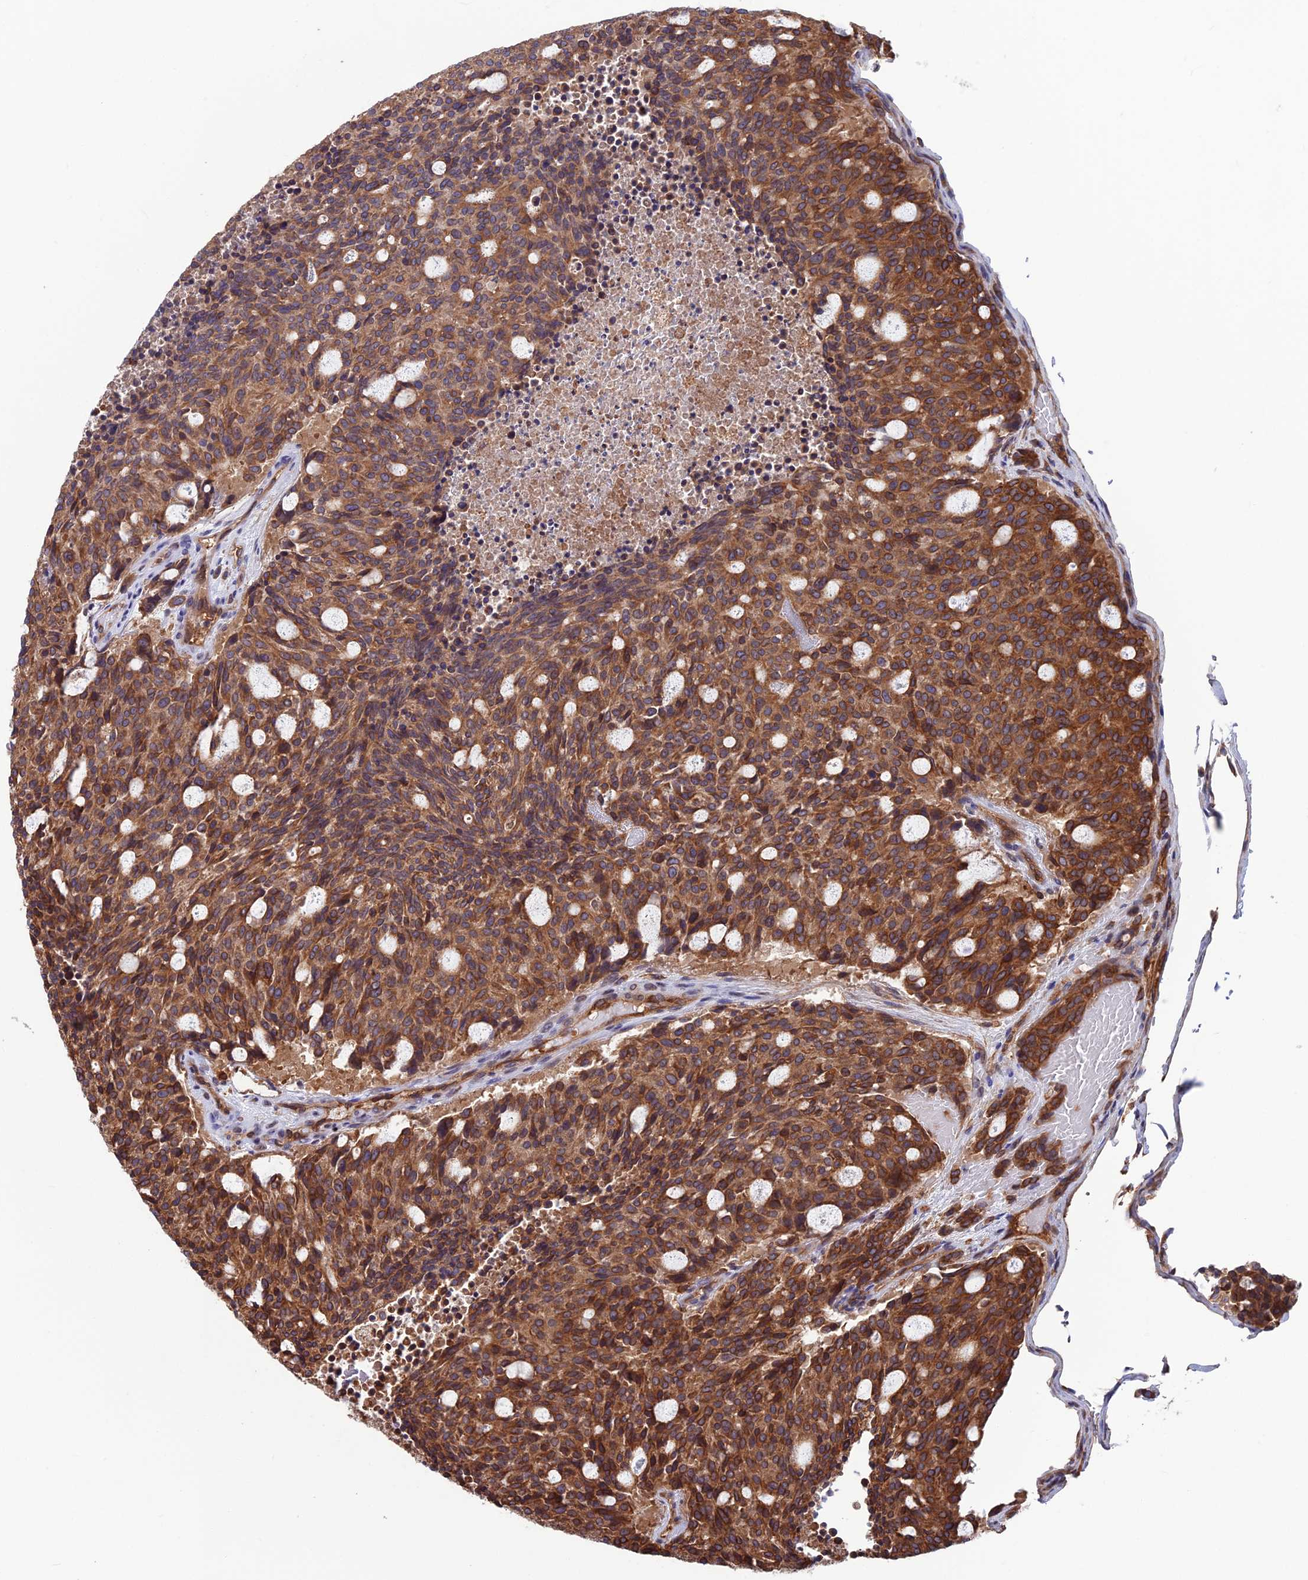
{"staining": {"intensity": "strong", "quantity": ">75%", "location": "cytoplasmic/membranous"}, "tissue": "carcinoid", "cell_type": "Tumor cells", "image_type": "cancer", "snomed": [{"axis": "morphology", "description": "Carcinoid, malignant, NOS"}, {"axis": "topography", "description": "Pancreas"}], "caption": "Protein positivity by IHC demonstrates strong cytoplasmic/membranous positivity in approximately >75% of tumor cells in carcinoid (malignant). (DAB IHC with brightfield microscopy, high magnification).", "gene": "WDR1", "patient": {"sex": "female", "age": 54}}